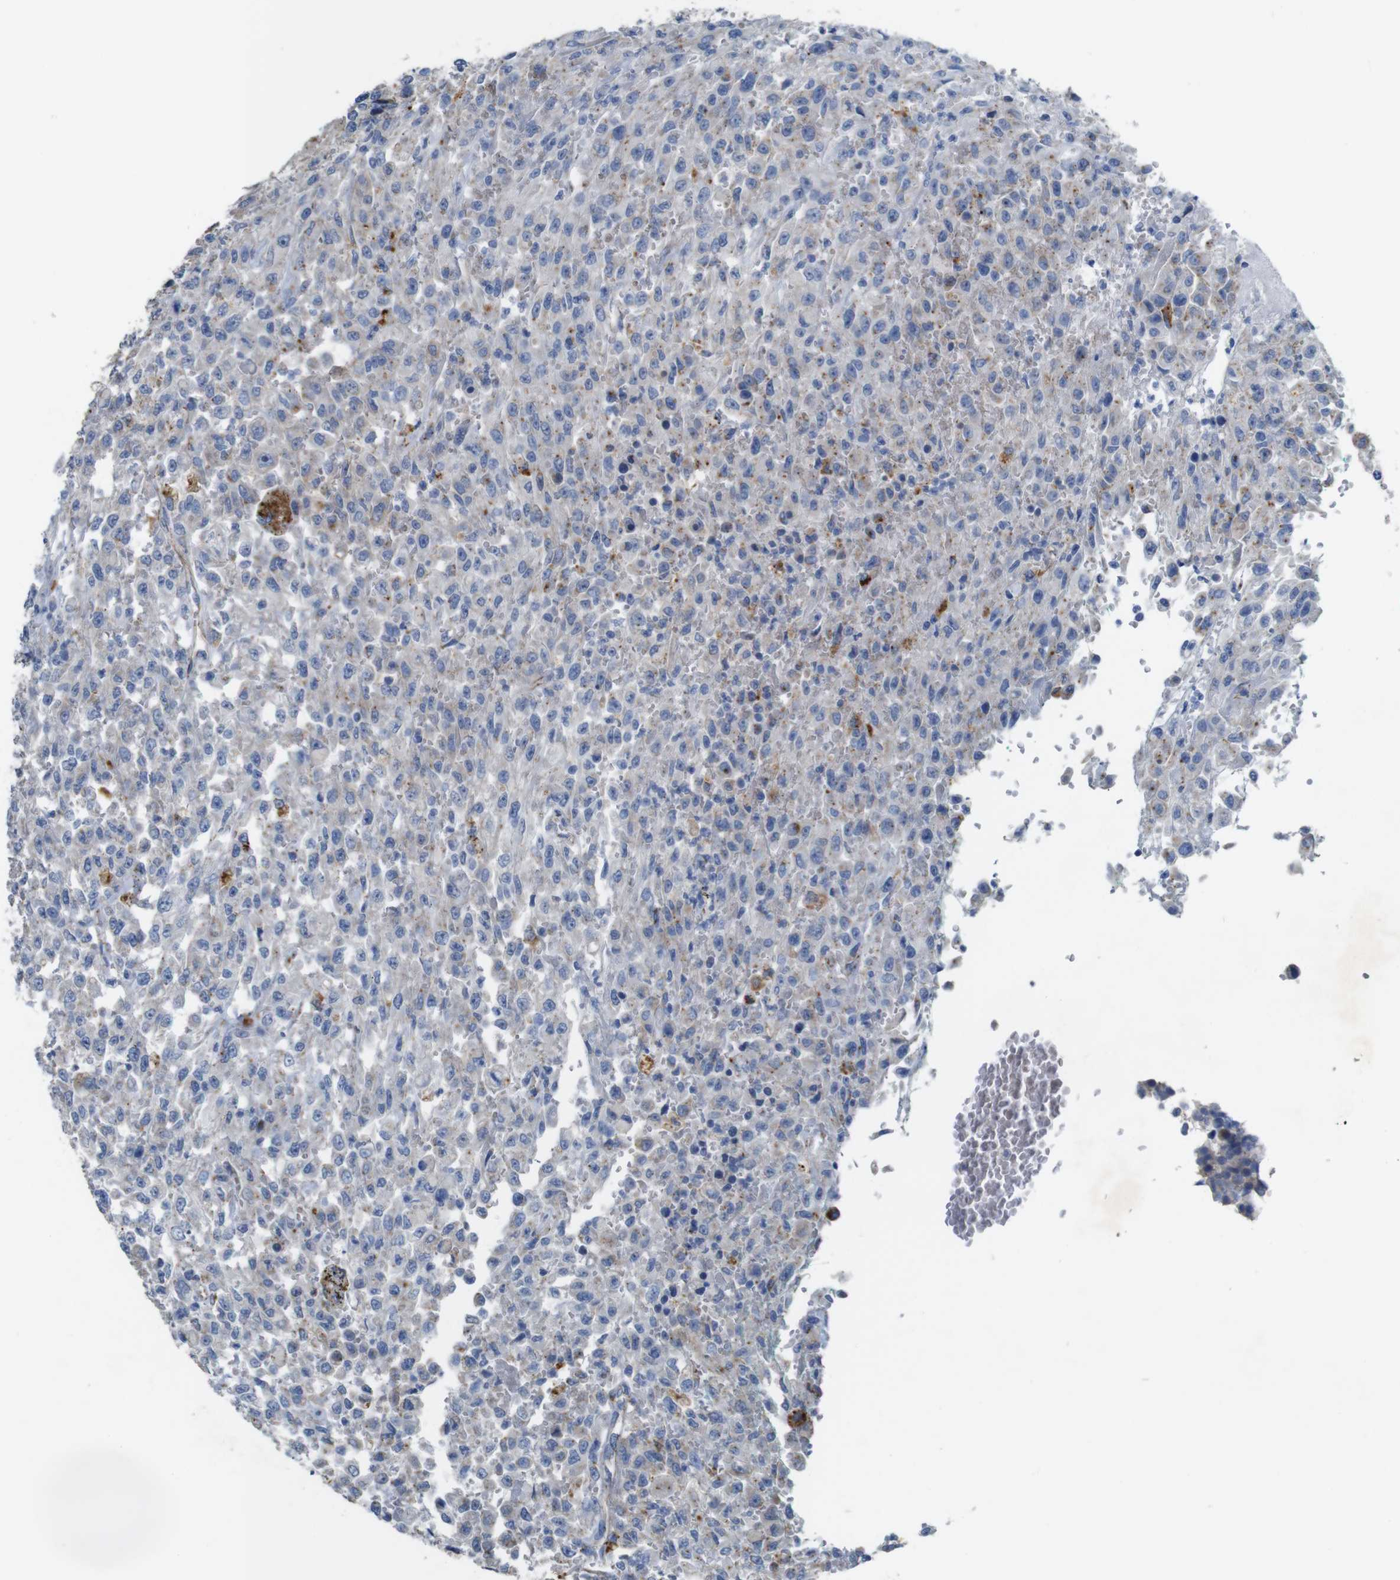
{"staining": {"intensity": "negative", "quantity": "none", "location": "none"}, "tissue": "urothelial cancer", "cell_type": "Tumor cells", "image_type": "cancer", "snomed": [{"axis": "morphology", "description": "Urothelial carcinoma, High grade"}, {"axis": "topography", "description": "Urinary bladder"}], "caption": "High power microscopy micrograph of an immunohistochemistry (IHC) micrograph of urothelial carcinoma (high-grade), revealing no significant expression in tumor cells.", "gene": "NHLRC3", "patient": {"sex": "male", "age": 46}}